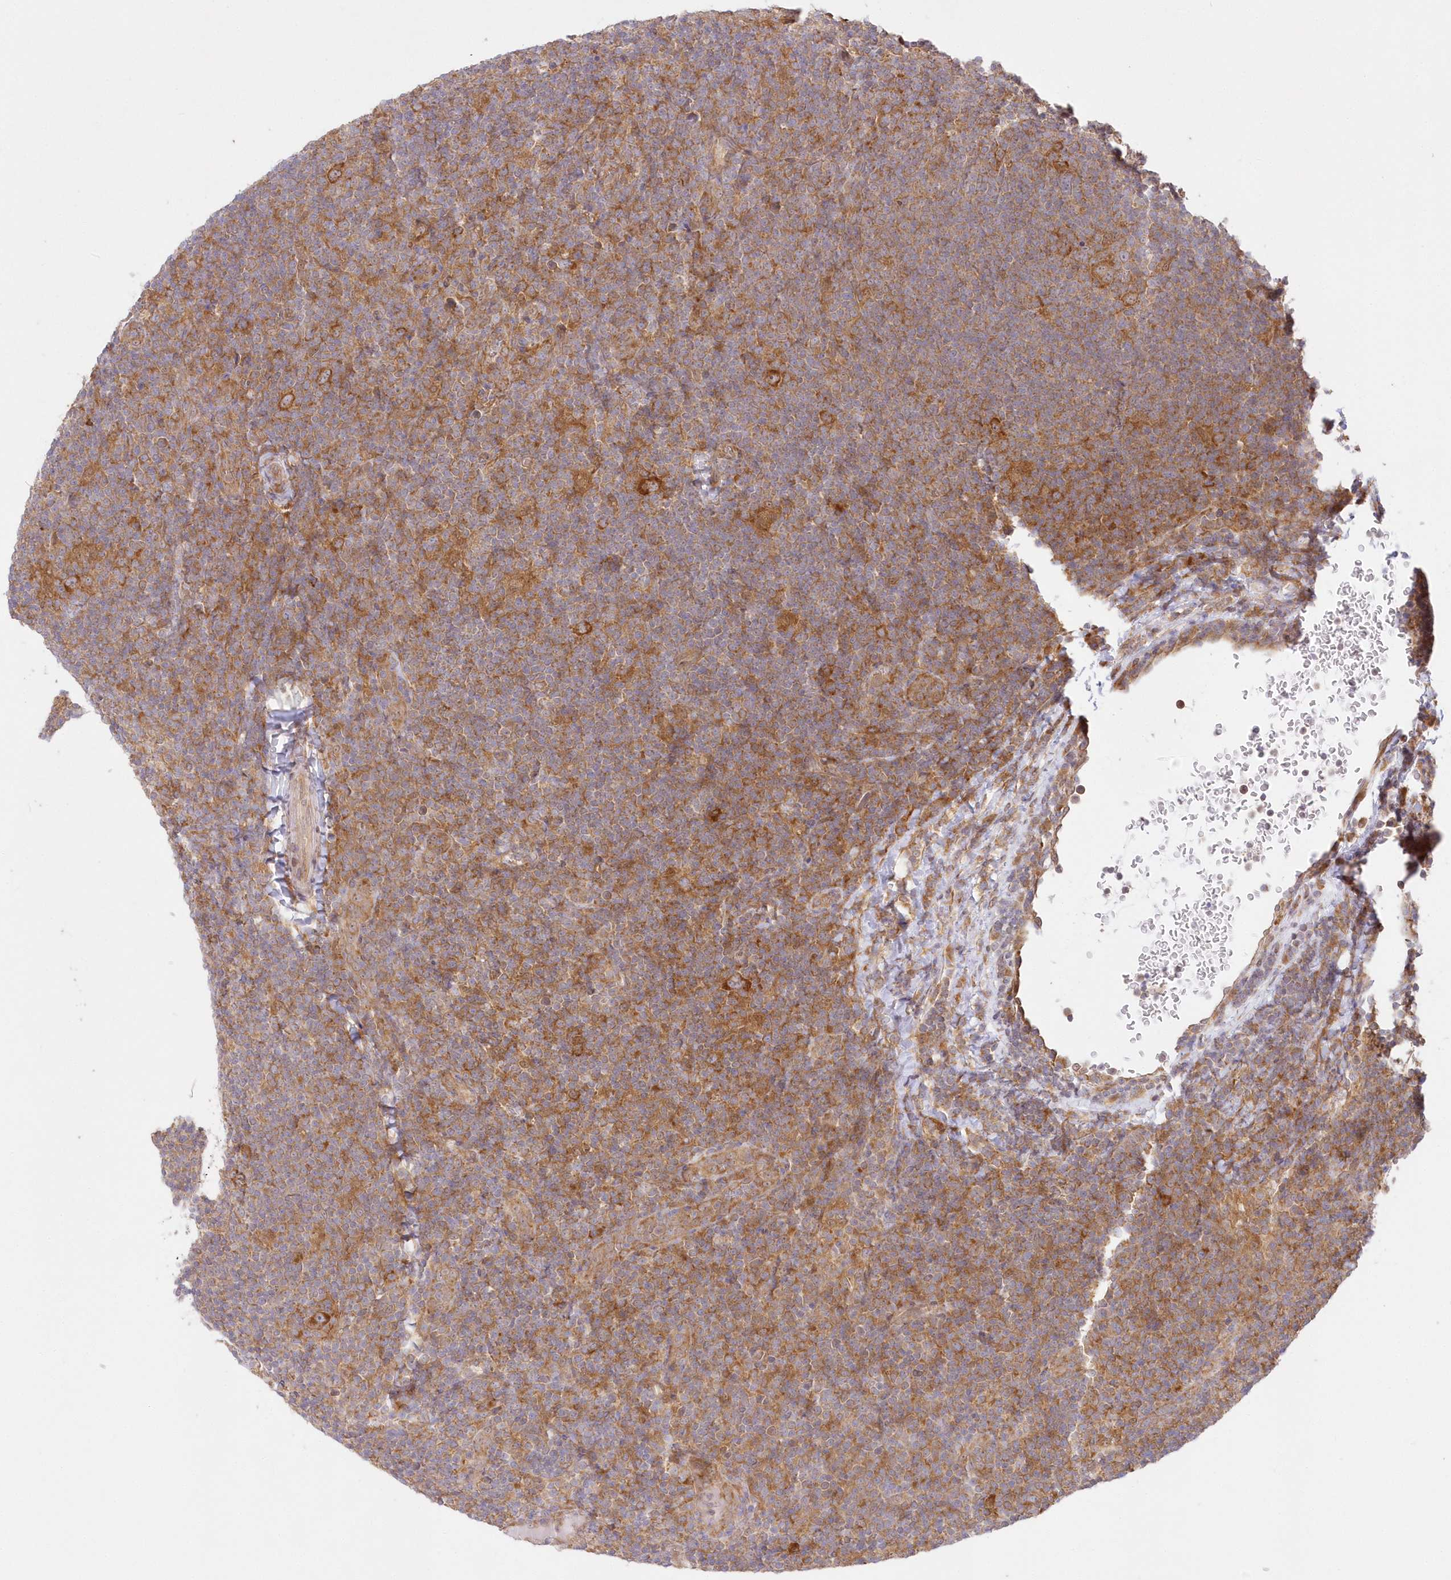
{"staining": {"intensity": "strong", "quantity": ">75%", "location": "cytoplasmic/membranous"}, "tissue": "lymphoma", "cell_type": "Tumor cells", "image_type": "cancer", "snomed": [{"axis": "morphology", "description": "Hodgkin's disease, NOS"}, {"axis": "topography", "description": "Lymph node"}], "caption": "The image exhibits a brown stain indicating the presence of a protein in the cytoplasmic/membranous of tumor cells in lymphoma. (Brightfield microscopy of DAB IHC at high magnification).", "gene": "RNPEP", "patient": {"sex": "female", "age": 57}}